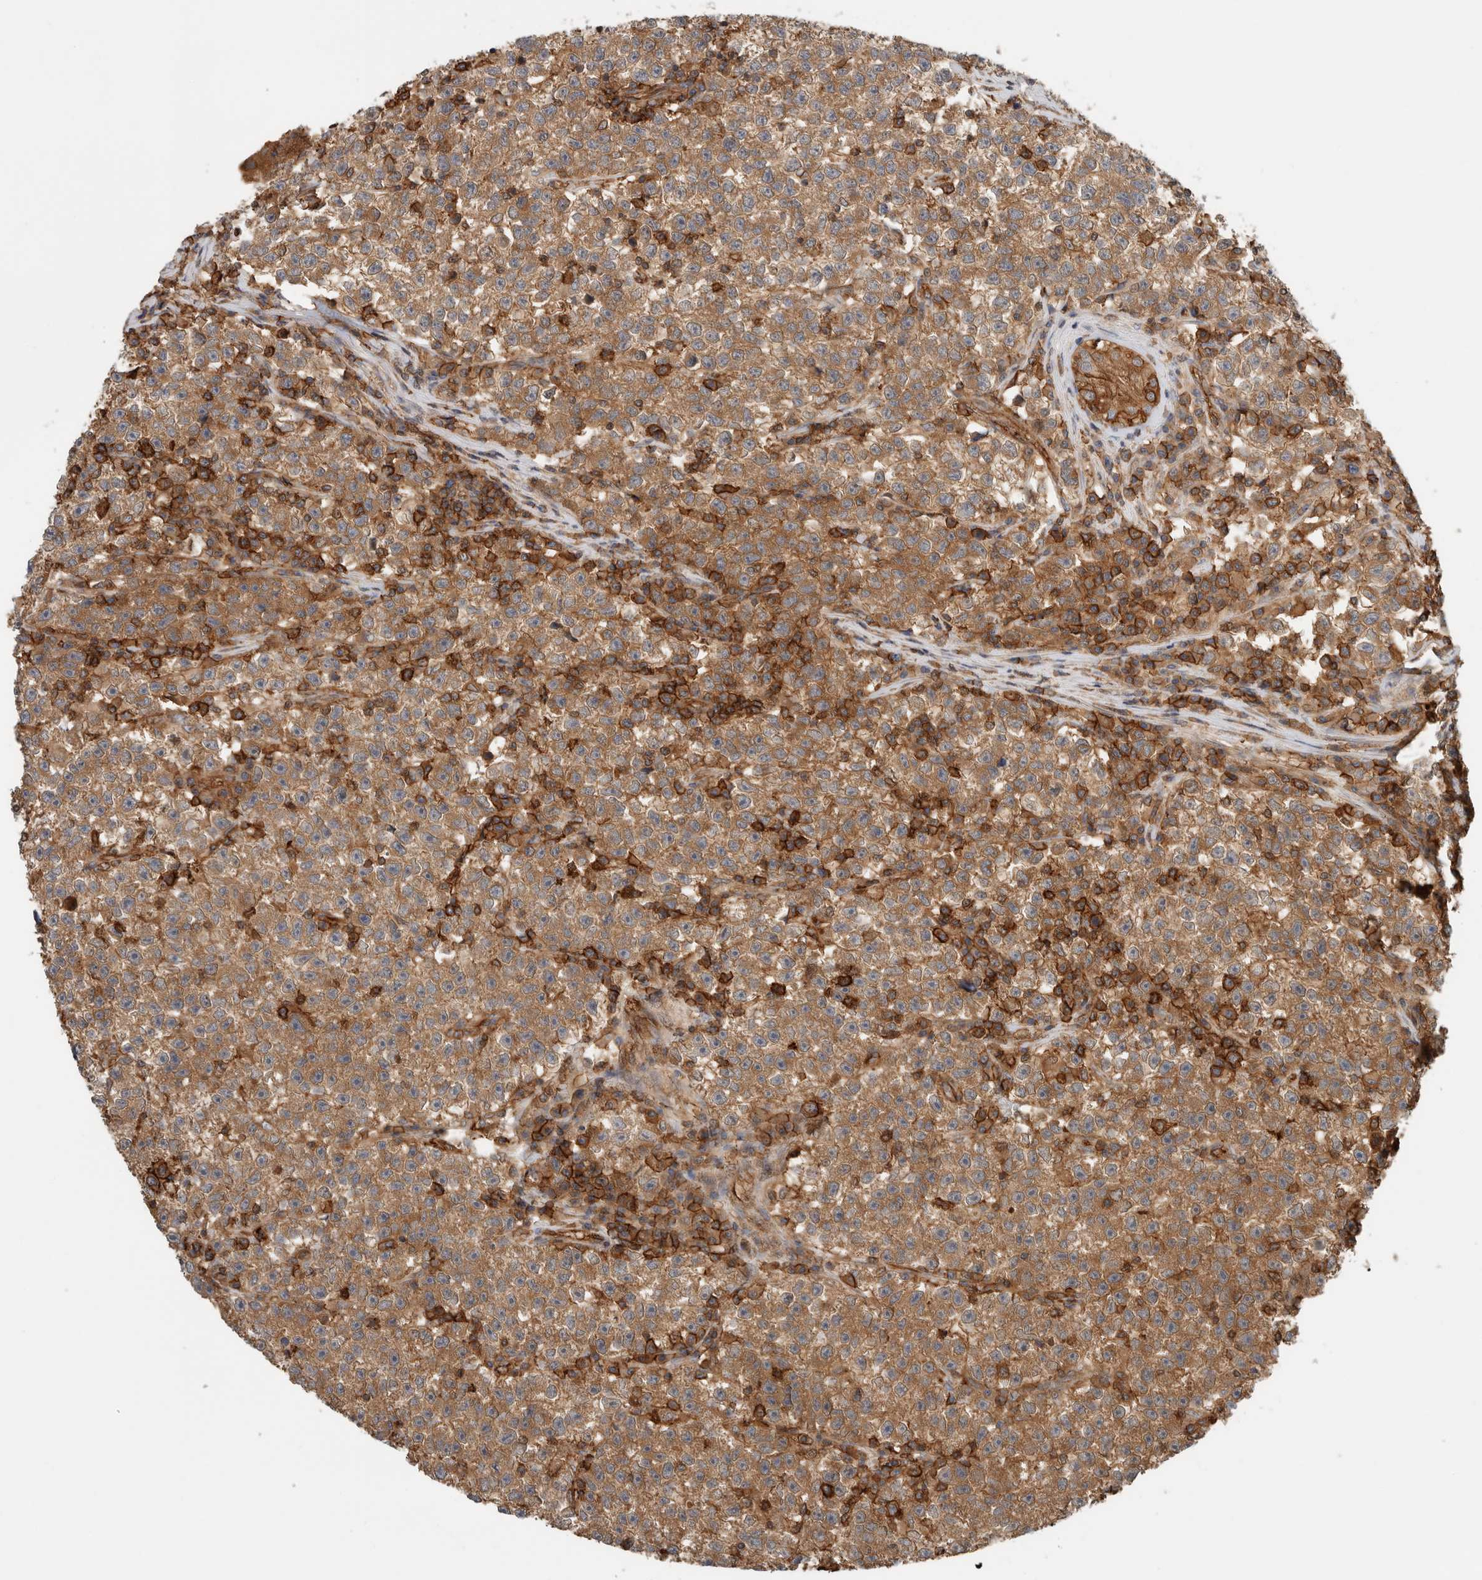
{"staining": {"intensity": "moderate", "quantity": ">75%", "location": "cytoplasmic/membranous"}, "tissue": "testis cancer", "cell_type": "Tumor cells", "image_type": "cancer", "snomed": [{"axis": "morphology", "description": "Seminoma, NOS"}, {"axis": "topography", "description": "Testis"}], "caption": "Immunohistochemistry micrograph of seminoma (testis) stained for a protein (brown), which demonstrates medium levels of moderate cytoplasmic/membranous positivity in approximately >75% of tumor cells.", "gene": "PFDN4", "patient": {"sex": "male", "age": 22}}